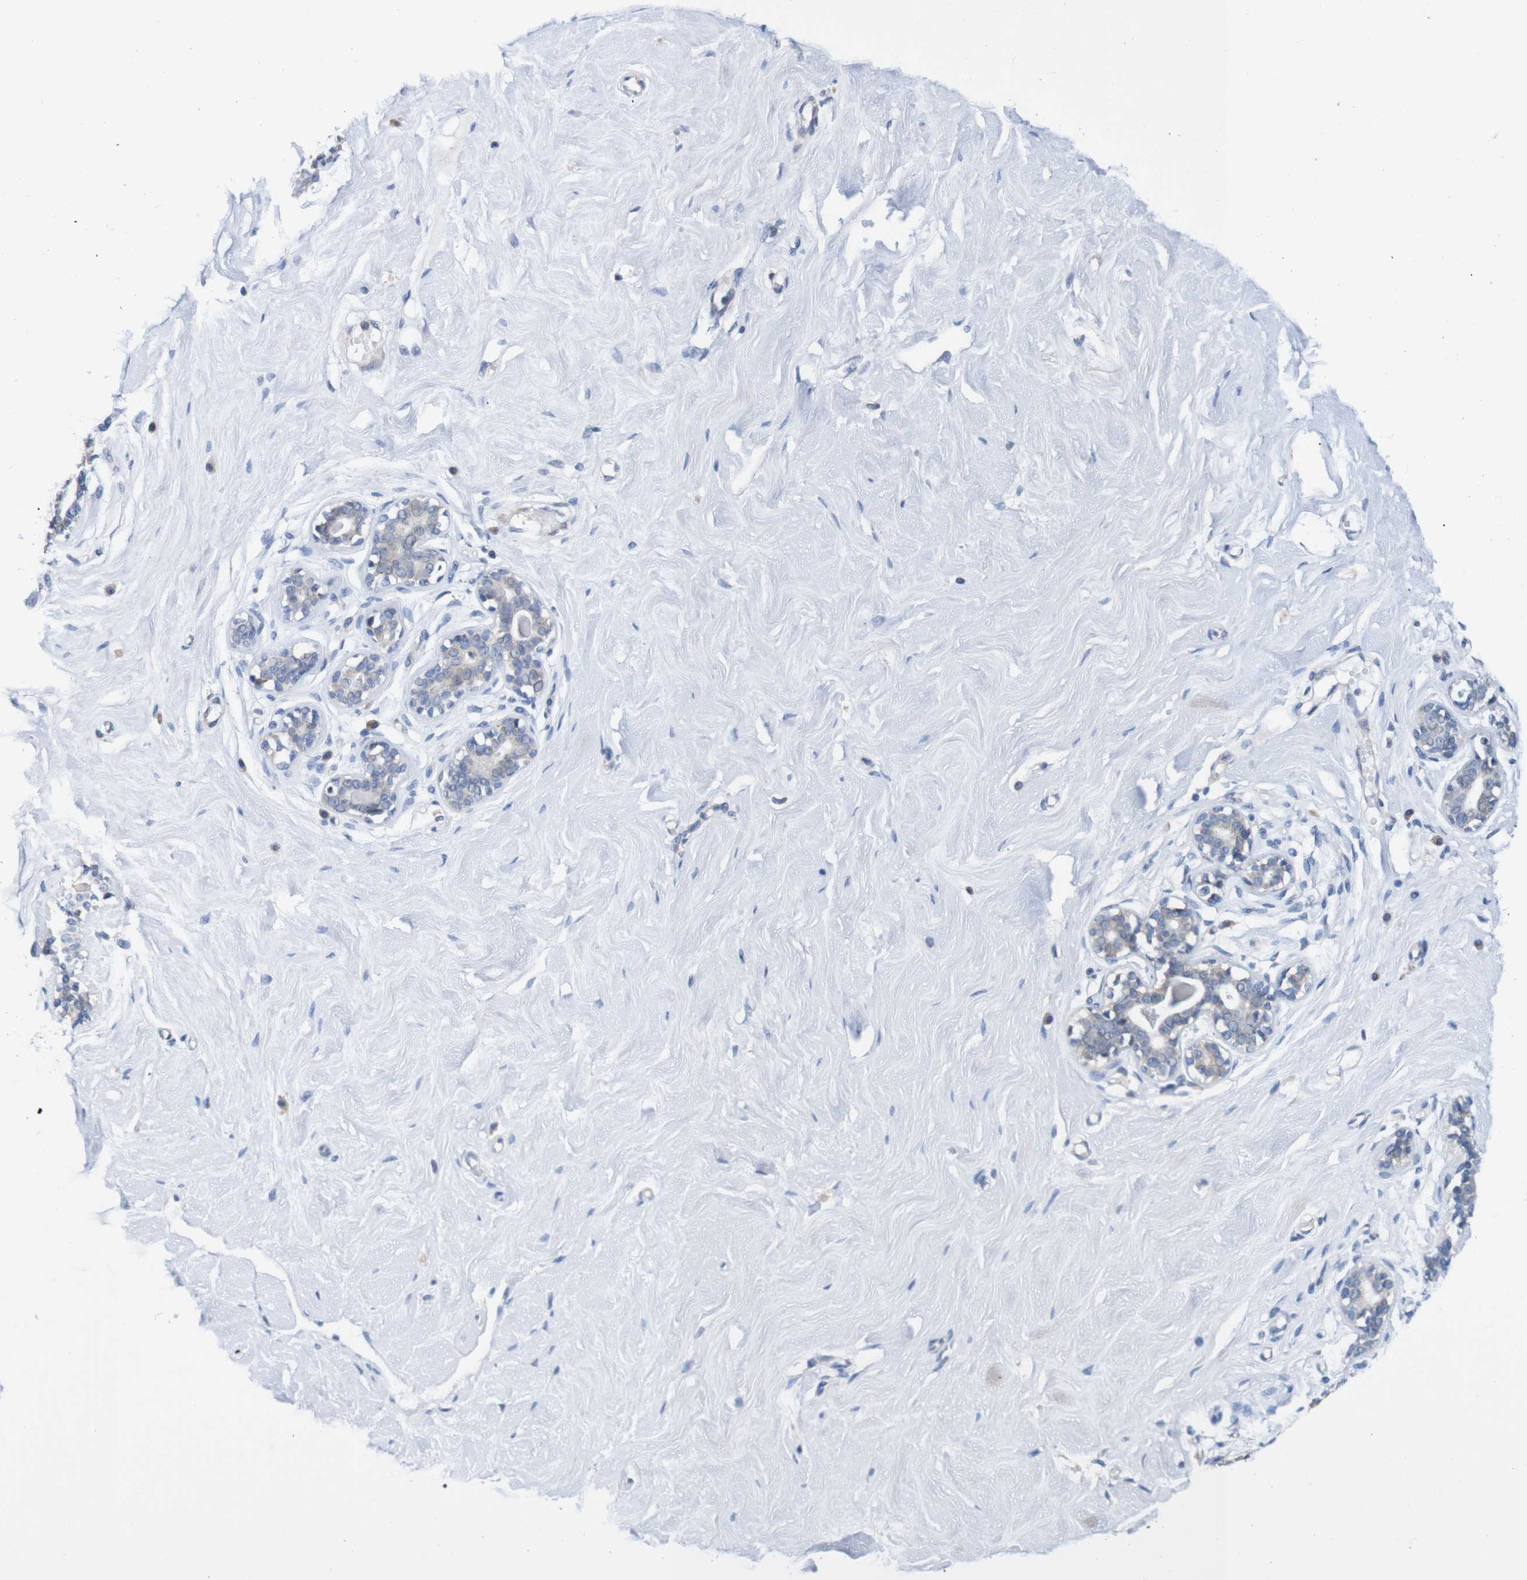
{"staining": {"intensity": "negative", "quantity": "none", "location": "none"}, "tissue": "breast", "cell_type": "Adipocytes", "image_type": "normal", "snomed": [{"axis": "morphology", "description": "Normal tissue, NOS"}, {"axis": "topography", "description": "Breast"}], "caption": "Adipocytes show no significant positivity in normal breast.", "gene": "FIBP", "patient": {"sex": "female", "age": 23}}